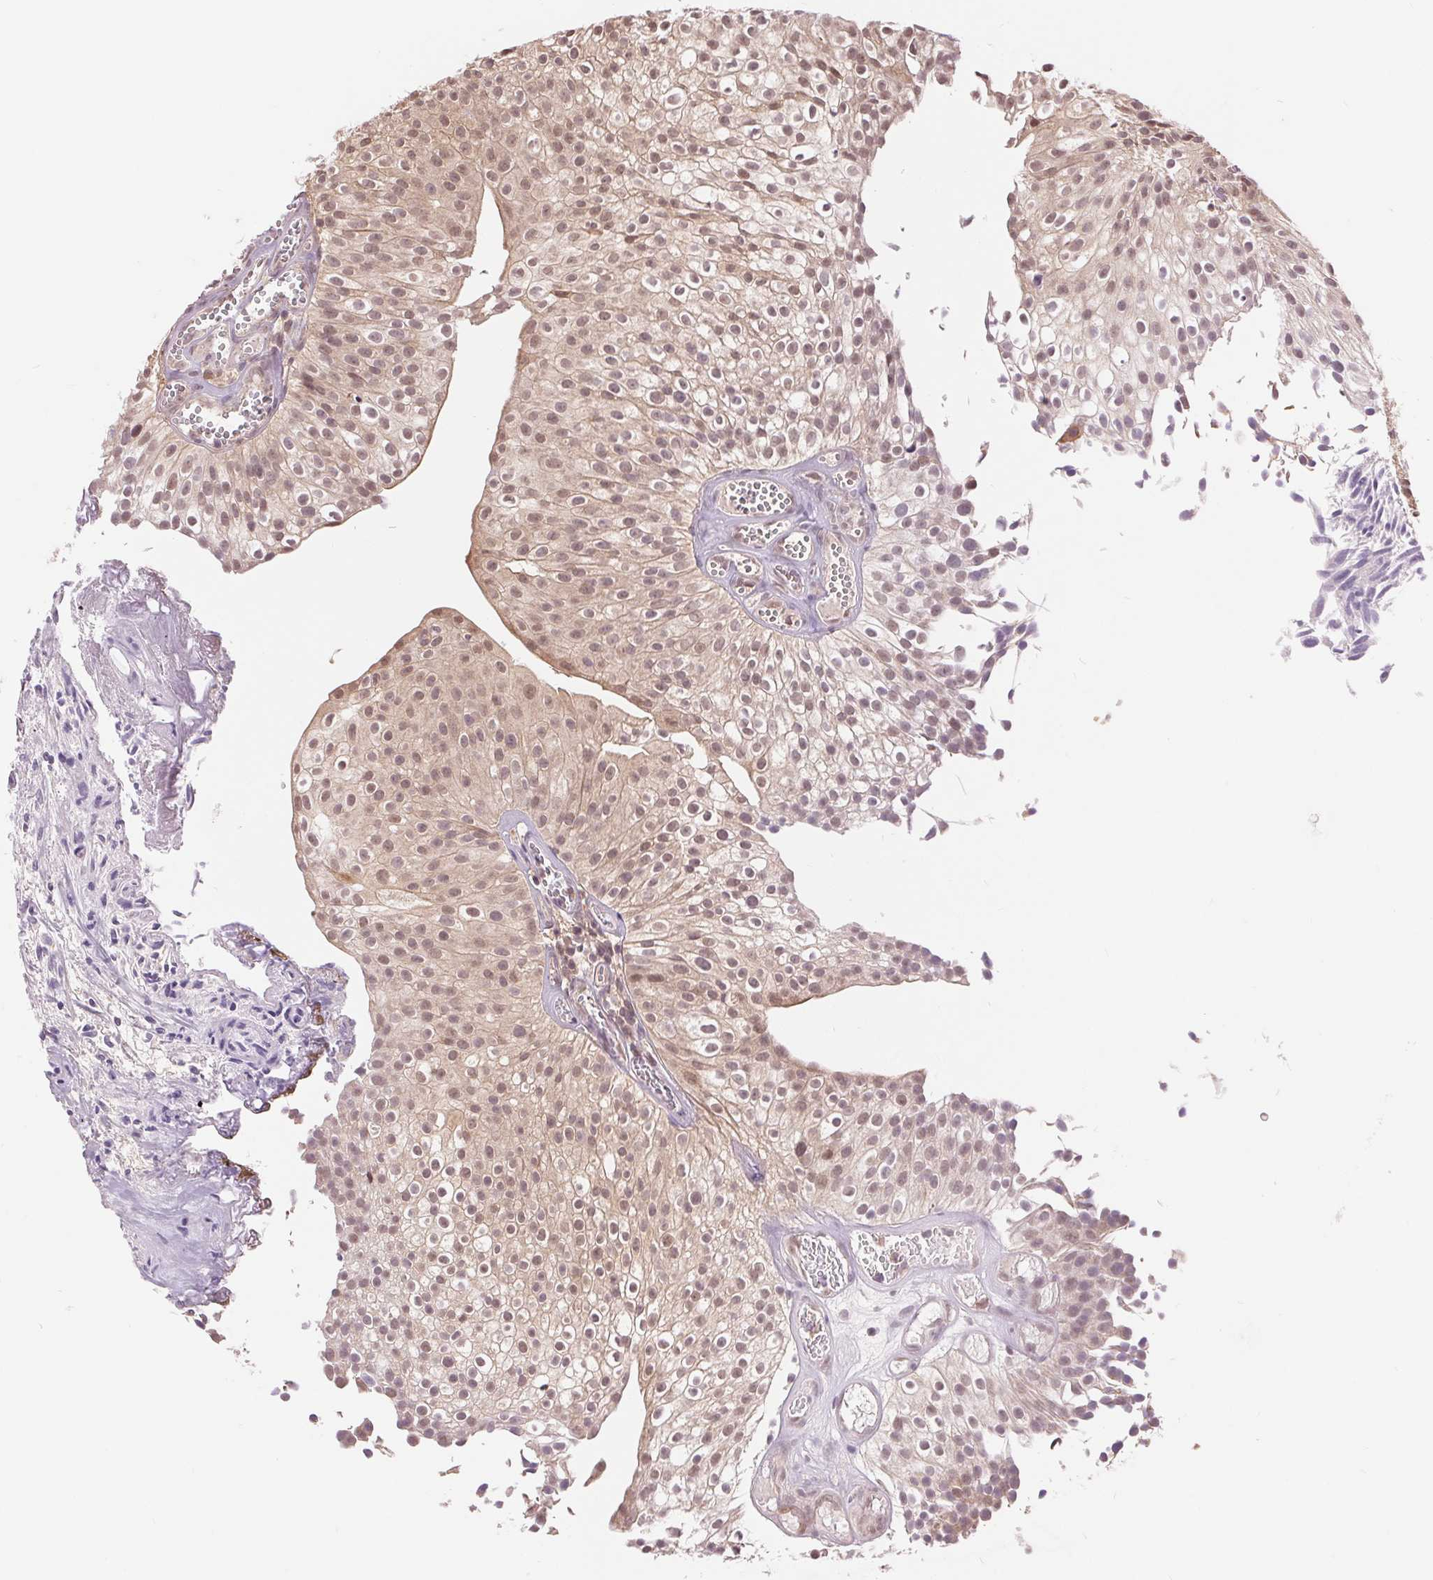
{"staining": {"intensity": "weak", "quantity": ">75%", "location": "cytoplasmic/membranous,nuclear"}, "tissue": "urothelial cancer", "cell_type": "Tumor cells", "image_type": "cancer", "snomed": [{"axis": "morphology", "description": "Urothelial carcinoma, Low grade"}, {"axis": "topography", "description": "Urinary bladder"}], "caption": "Weak cytoplasmic/membranous and nuclear expression is seen in about >75% of tumor cells in low-grade urothelial carcinoma.", "gene": "TMEM273", "patient": {"sex": "male", "age": 70}}